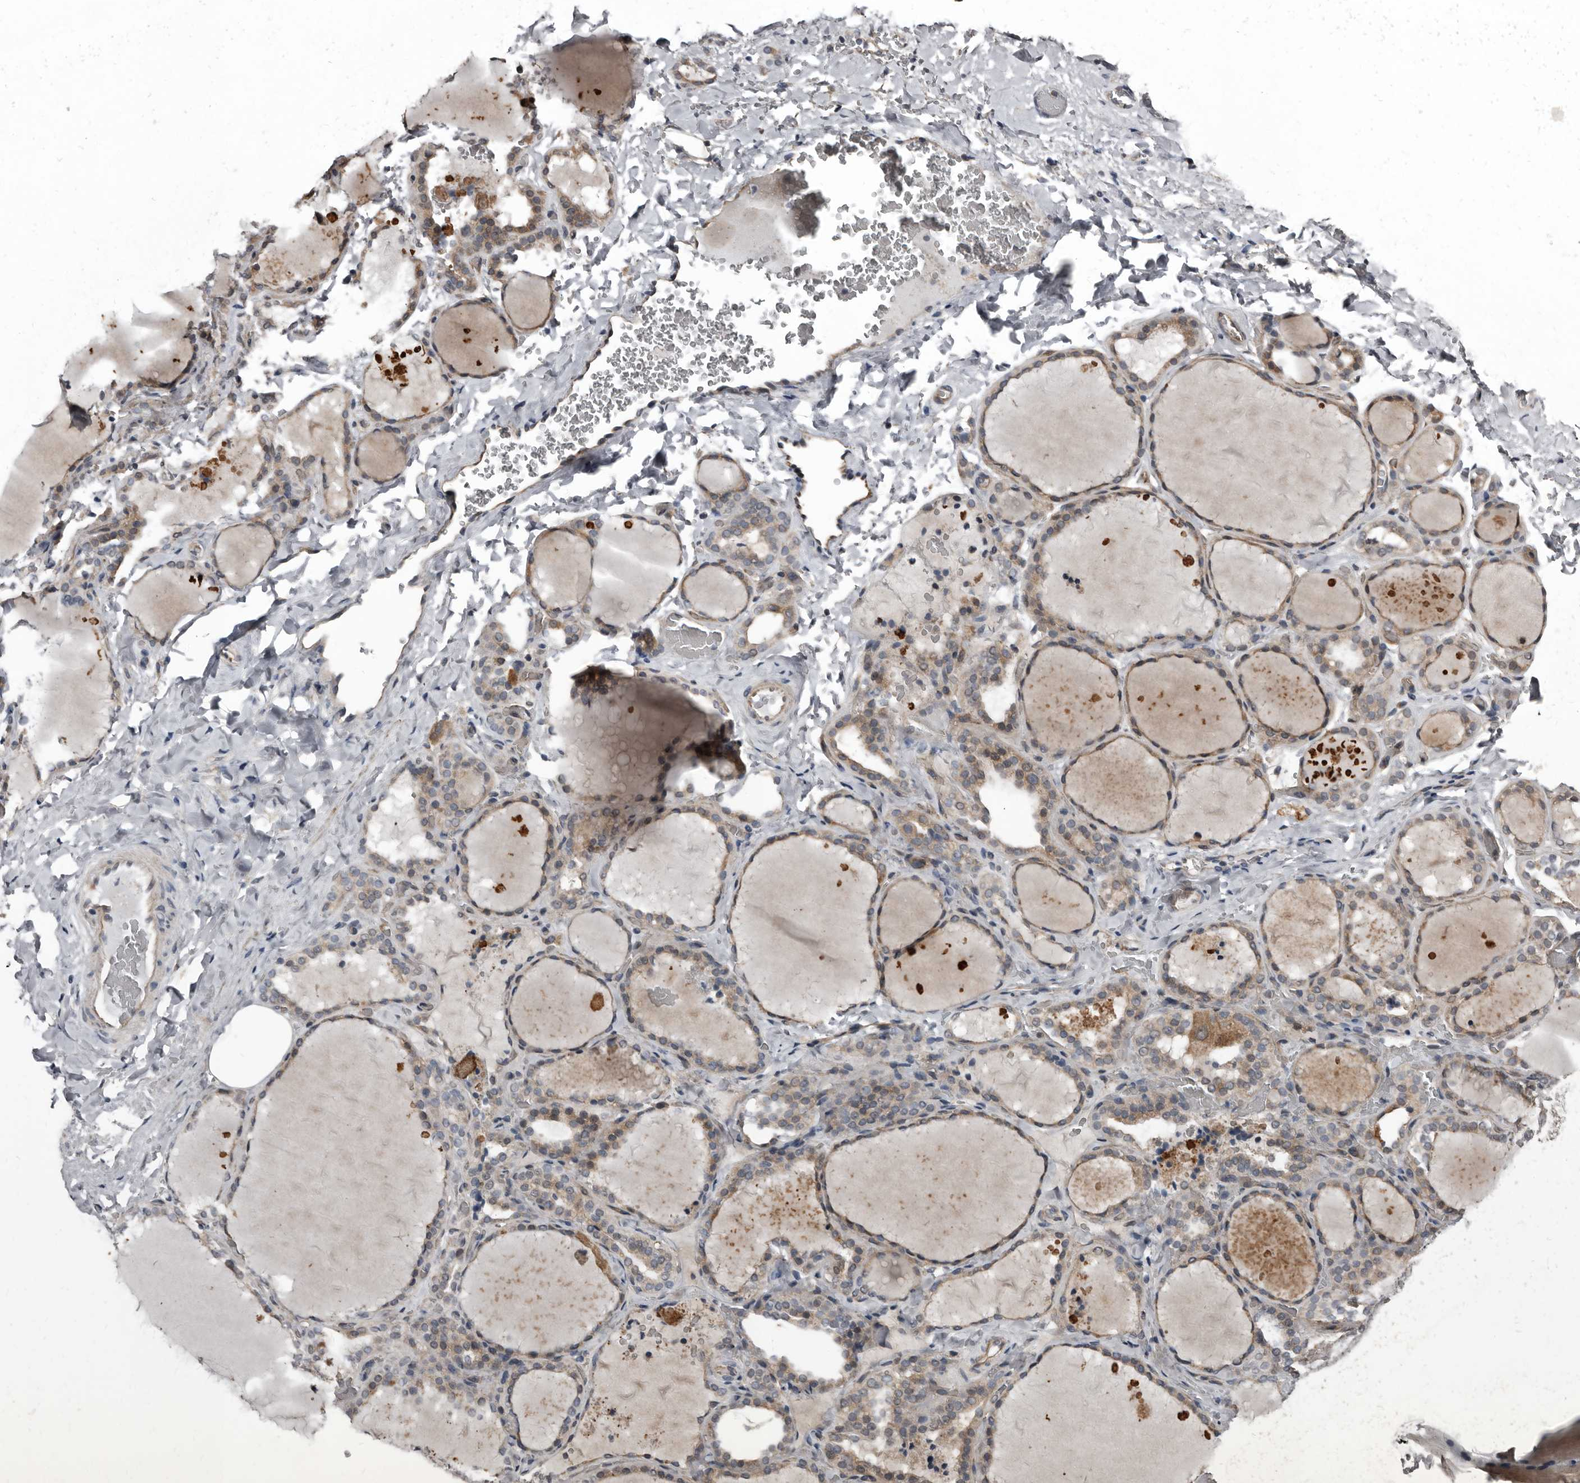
{"staining": {"intensity": "weak", "quantity": "25%-75%", "location": "cytoplasmic/membranous"}, "tissue": "thyroid gland", "cell_type": "Glandular cells", "image_type": "normal", "snomed": [{"axis": "morphology", "description": "Normal tissue, NOS"}, {"axis": "topography", "description": "Thyroid gland"}], "caption": "A low amount of weak cytoplasmic/membranous staining is present in approximately 25%-75% of glandular cells in benign thyroid gland.", "gene": "DHPS", "patient": {"sex": "female", "age": 22}}